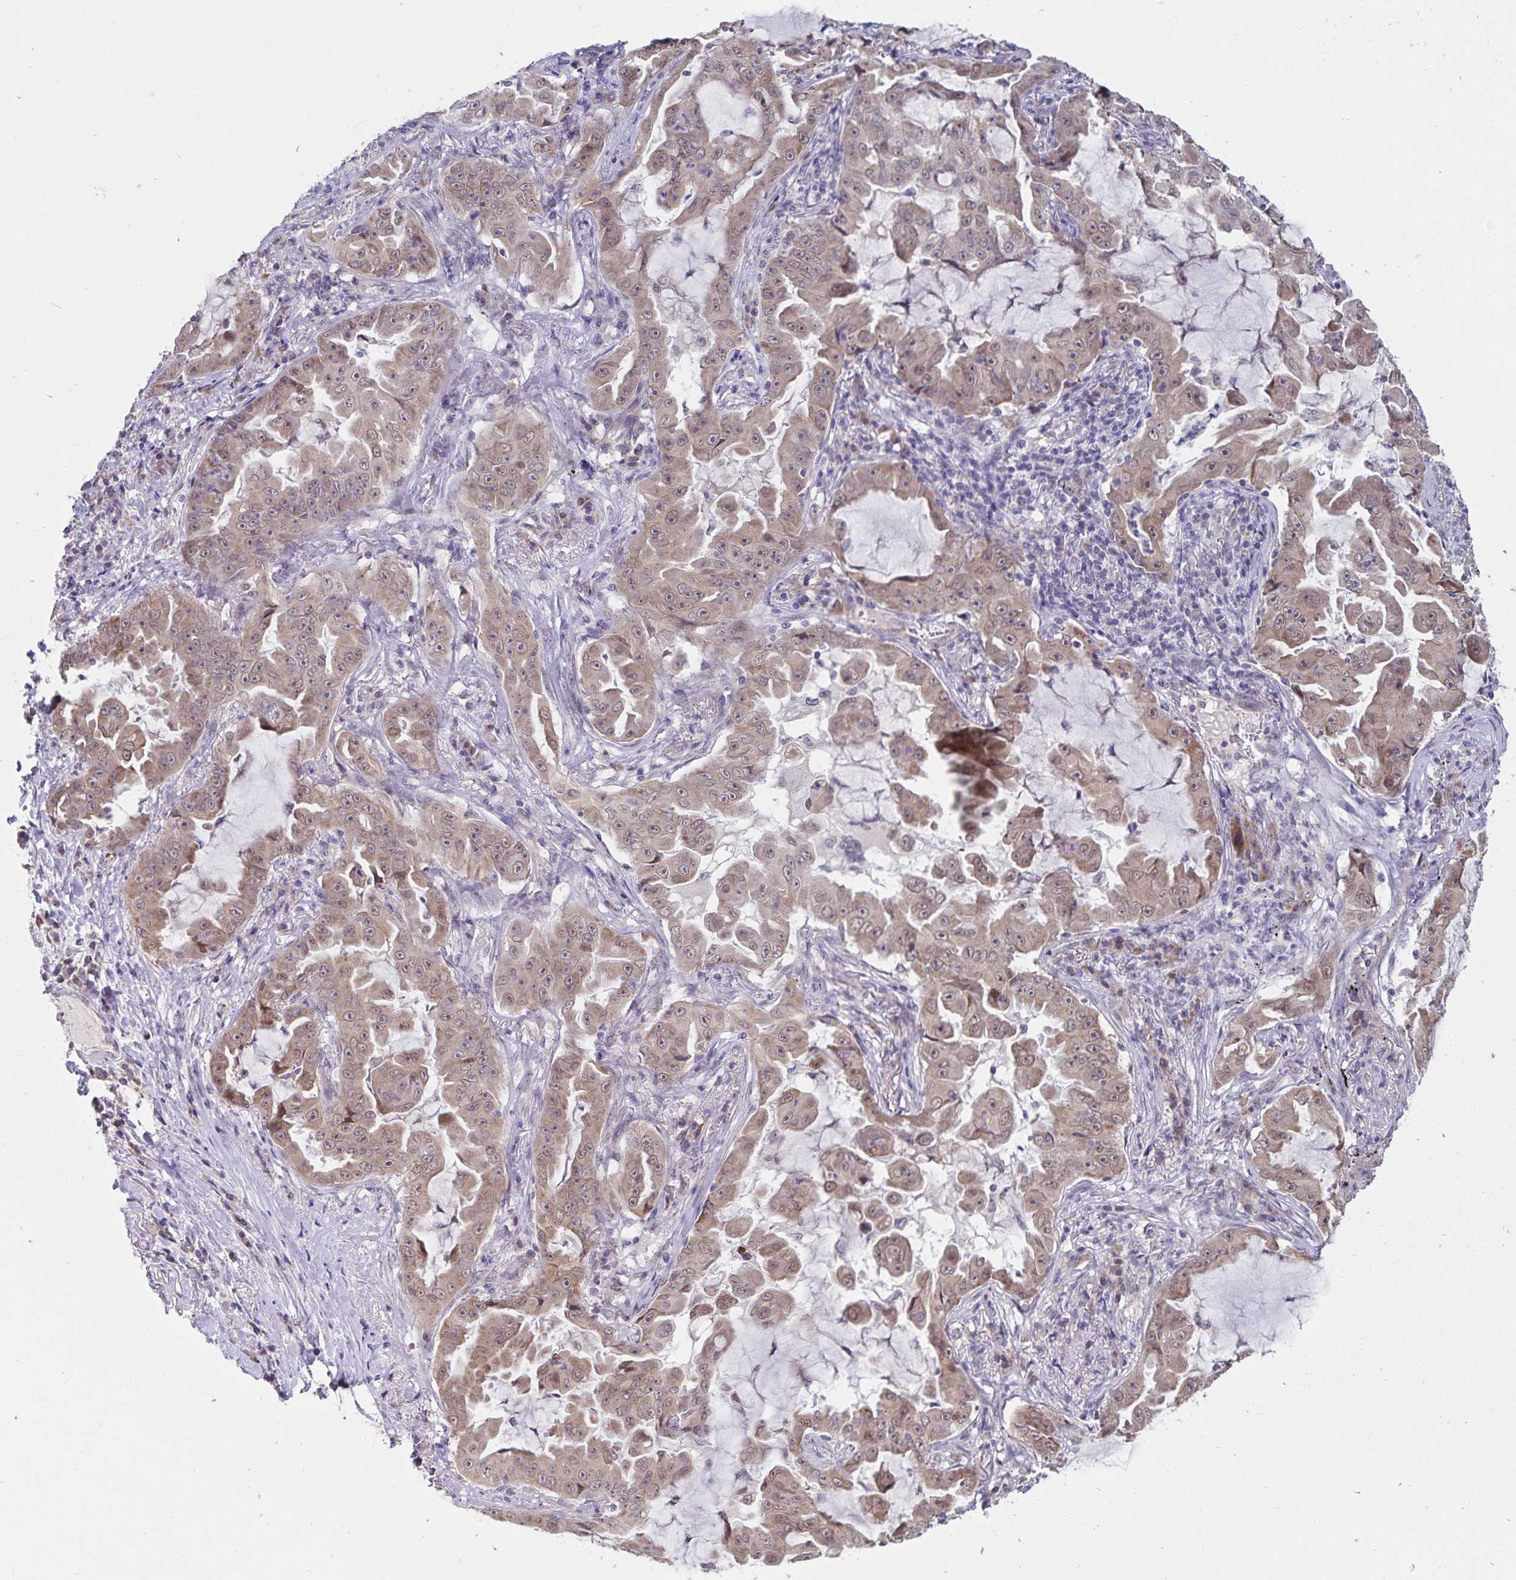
{"staining": {"intensity": "weak", "quantity": ">75%", "location": "cytoplasmic/membranous,nuclear"}, "tissue": "lung cancer", "cell_type": "Tumor cells", "image_type": "cancer", "snomed": [{"axis": "morphology", "description": "Adenocarcinoma, NOS"}, {"axis": "topography", "description": "Lung"}], "caption": "Lung cancer stained for a protein displays weak cytoplasmic/membranous and nuclear positivity in tumor cells. (Stains: DAB (3,3'-diaminobenzidine) in brown, nuclei in blue, Microscopy: brightfield microscopy at high magnification).", "gene": "ATP2A2", "patient": {"sex": "female", "age": 52}}